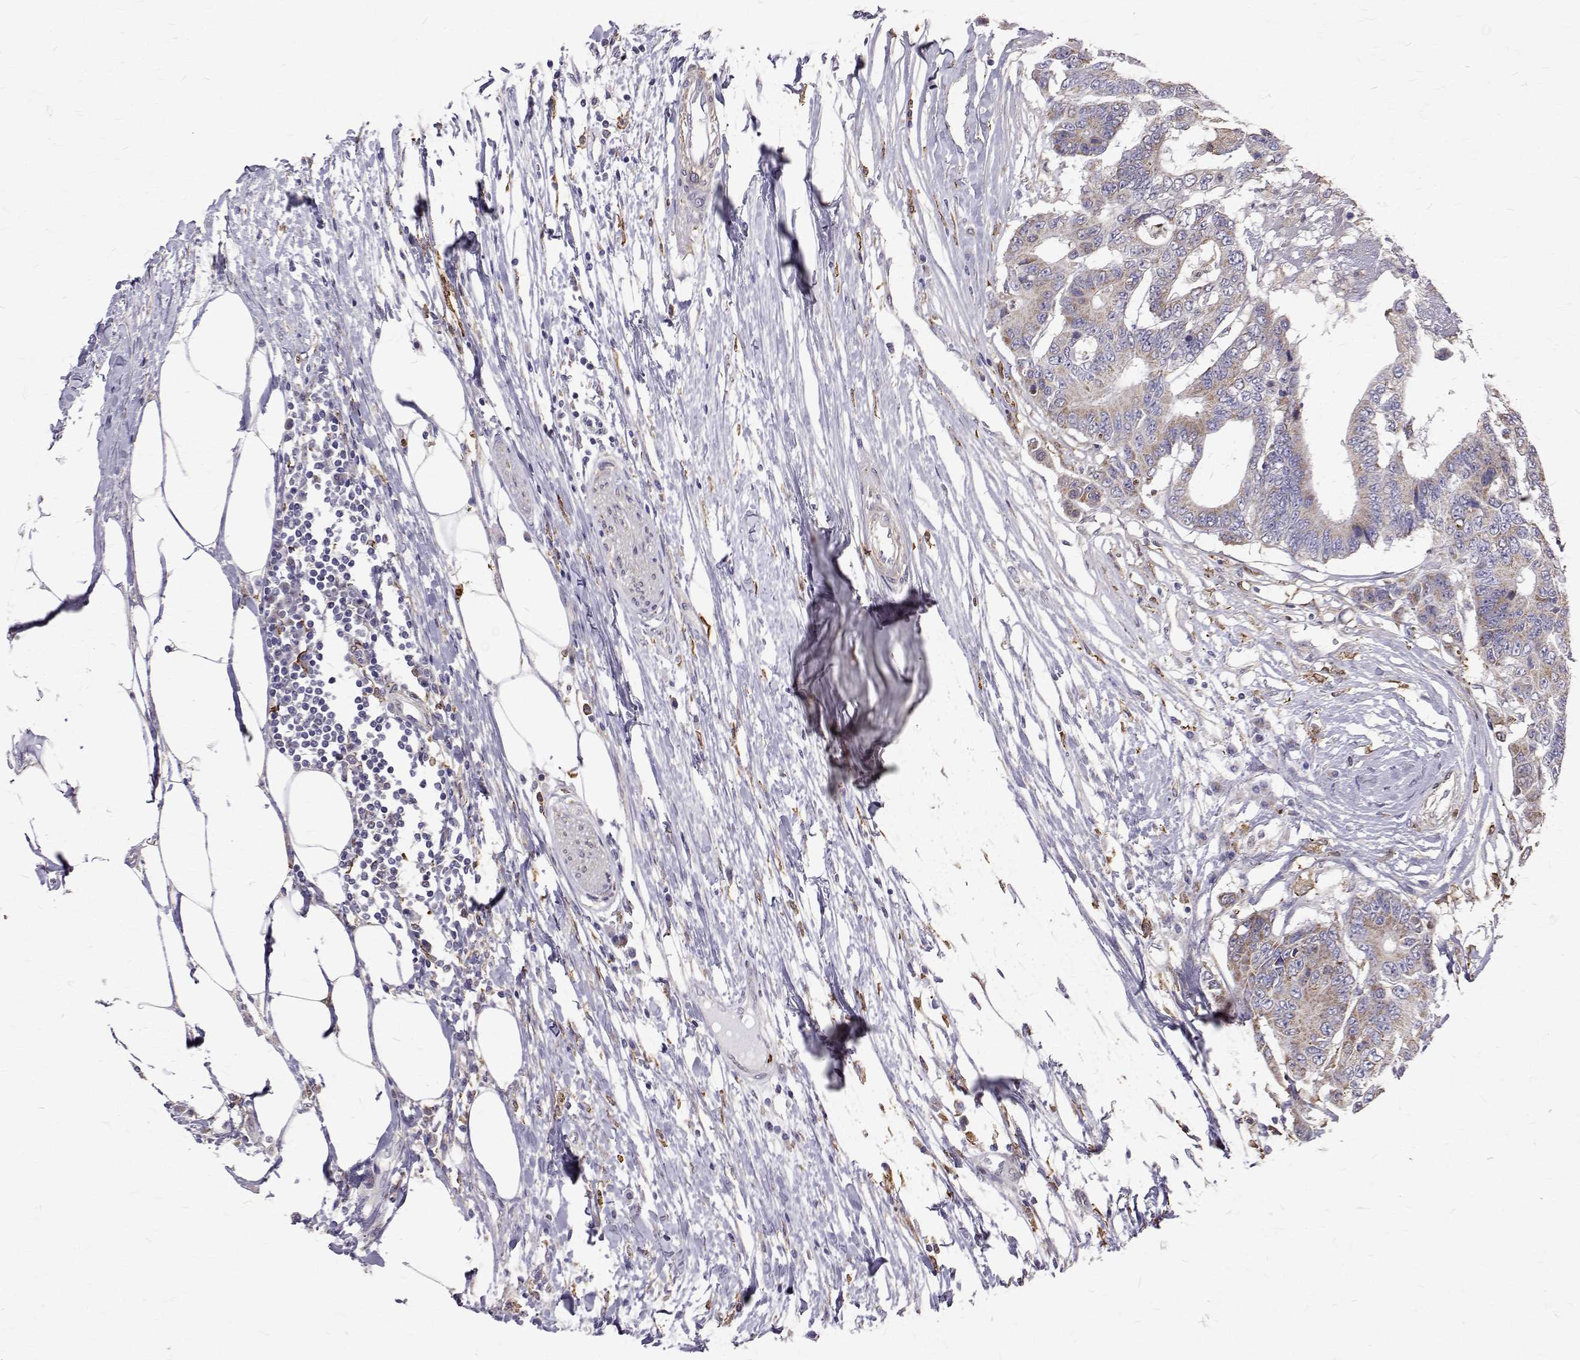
{"staining": {"intensity": "weak", "quantity": "25%-75%", "location": "cytoplasmic/membranous"}, "tissue": "colorectal cancer", "cell_type": "Tumor cells", "image_type": "cancer", "snomed": [{"axis": "morphology", "description": "Adenocarcinoma, NOS"}, {"axis": "topography", "description": "Colon"}], "caption": "A low amount of weak cytoplasmic/membranous positivity is seen in approximately 25%-75% of tumor cells in colorectal cancer (adenocarcinoma) tissue. (IHC, brightfield microscopy, high magnification).", "gene": "CCDC89", "patient": {"sex": "female", "age": 48}}